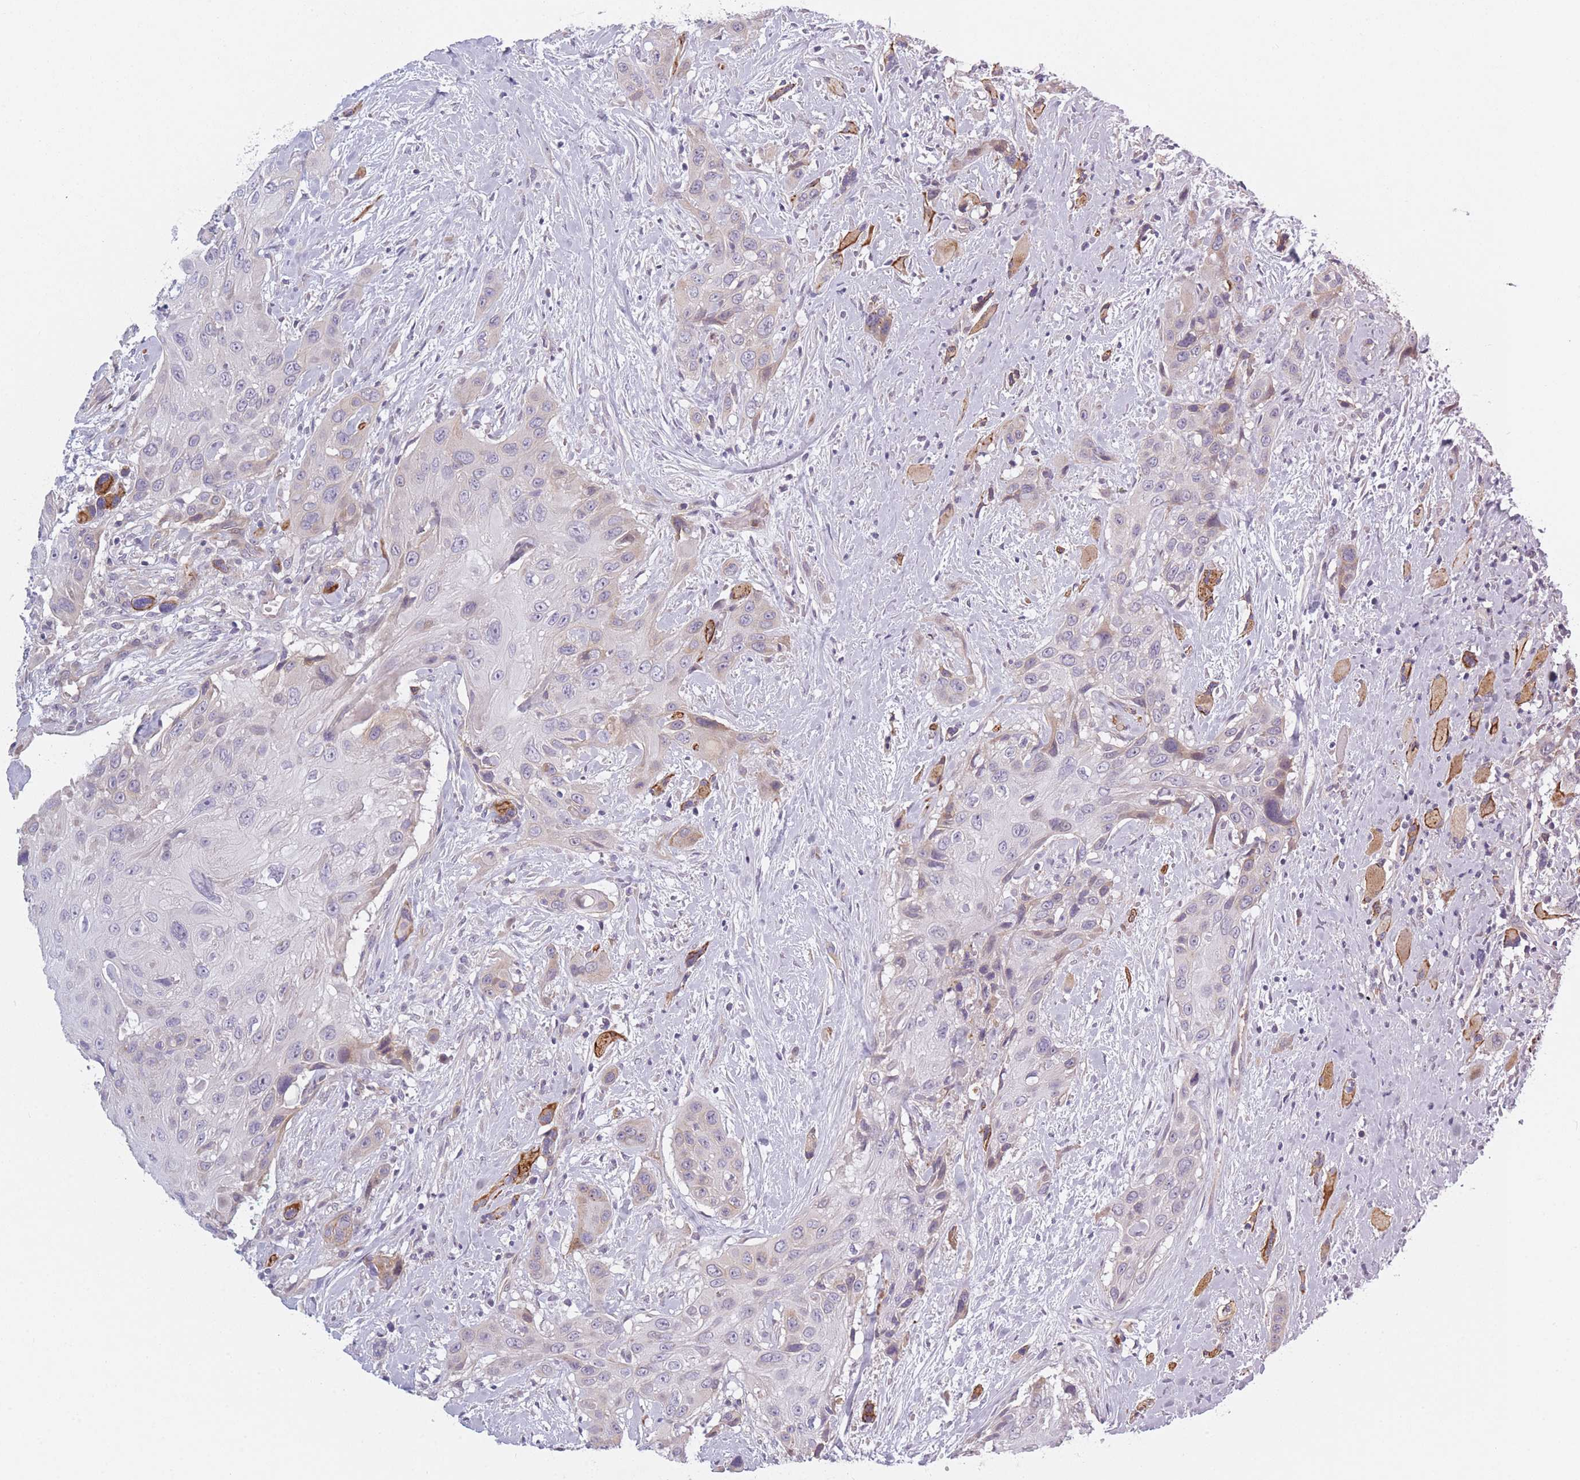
{"staining": {"intensity": "negative", "quantity": "none", "location": "none"}, "tissue": "head and neck cancer", "cell_type": "Tumor cells", "image_type": "cancer", "snomed": [{"axis": "morphology", "description": "Squamous cell carcinoma, NOS"}, {"axis": "topography", "description": "Head-Neck"}], "caption": "IHC photomicrograph of neoplastic tissue: human head and neck cancer (squamous cell carcinoma) stained with DAB (3,3'-diaminobenzidine) reveals no significant protein staining in tumor cells. (DAB (3,3'-diaminobenzidine) IHC, high magnification).", "gene": "SLC7A6", "patient": {"sex": "male", "age": 81}}